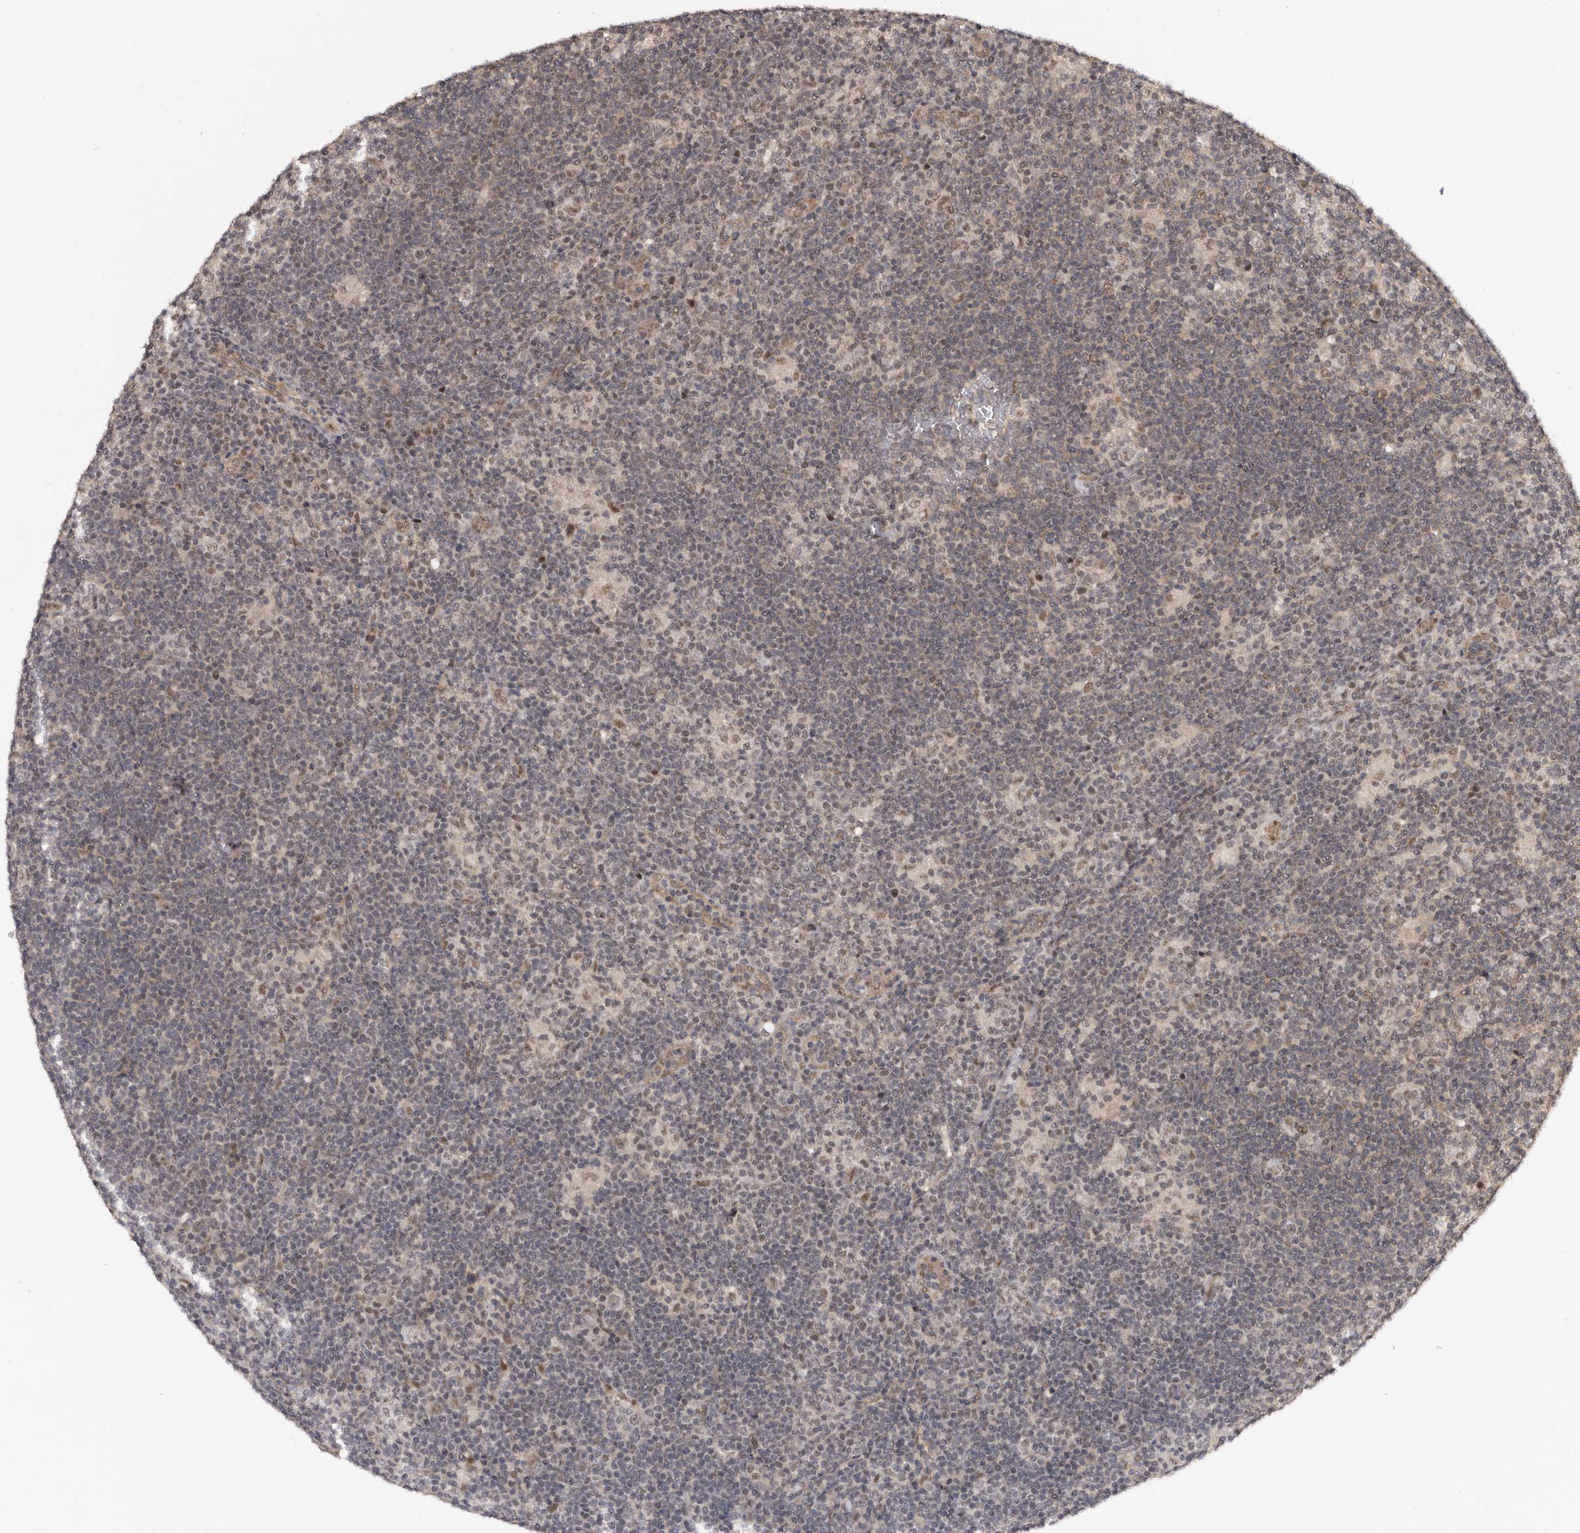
{"staining": {"intensity": "weak", "quantity": ">75%", "location": "nuclear"}, "tissue": "lymphoma", "cell_type": "Tumor cells", "image_type": "cancer", "snomed": [{"axis": "morphology", "description": "Hodgkin's disease, NOS"}, {"axis": "topography", "description": "Lymph node"}], "caption": "This is an image of immunohistochemistry (IHC) staining of lymphoma, which shows weak expression in the nuclear of tumor cells.", "gene": "TBC1D22B", "patient": {"sex": "female", "age": 57}}